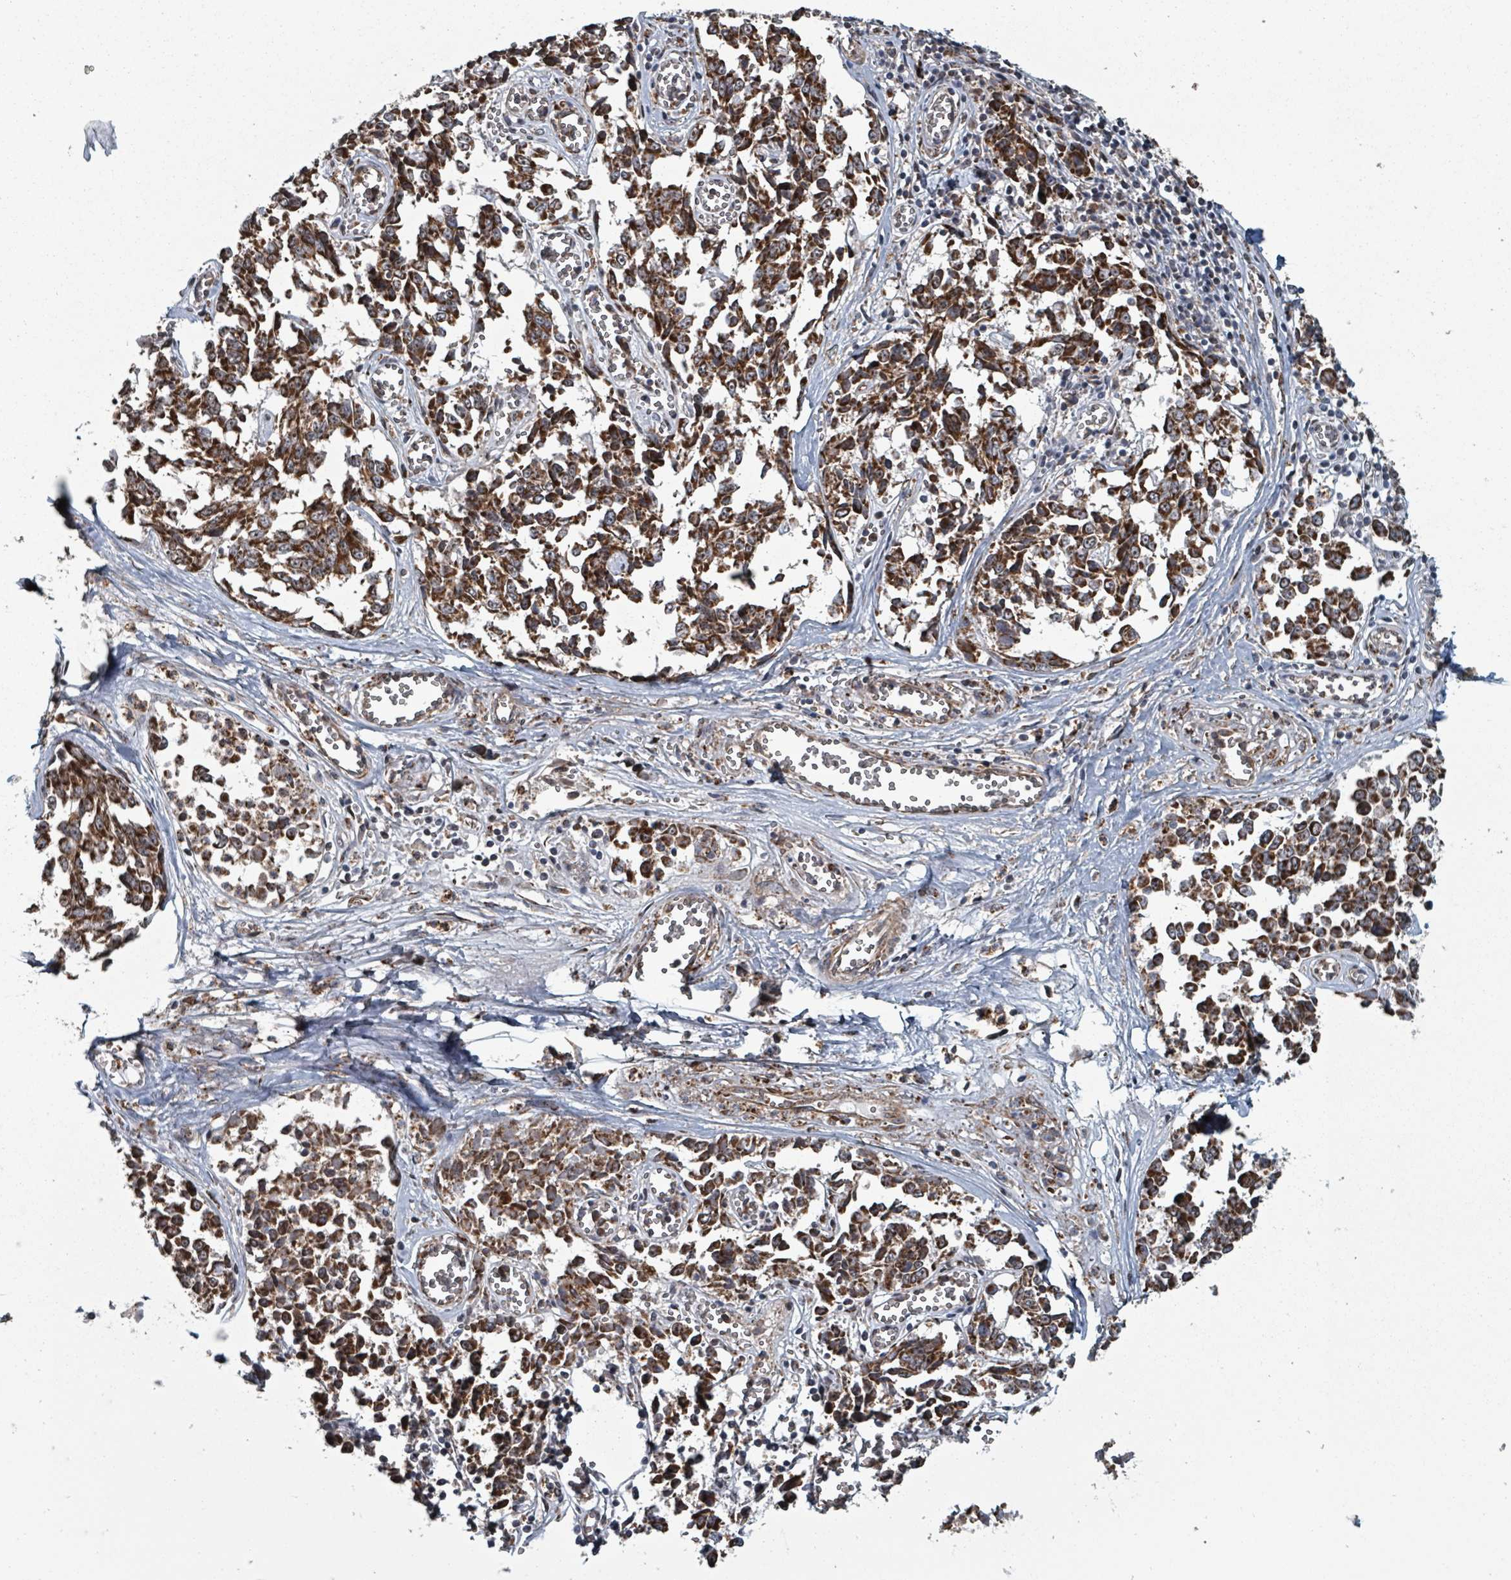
{"staining": {"intensity": "strong", "quantity": ">75%", "location": "cytoplasmic/membranous"}, "tissue": "melanoma", "cell_type": "Tumor cells", "image_type": "cancer", "snomed": [{"axis": "morphology", "description": "Malignant melanoma, NOS"}, {"axis": "topography", "description": "Skin"}], "caption": "Melanoma was stained to show a protein in brown. There is high levels of strong cytoplasmic/membranous positivity in about >75% of tumor cells.", "gene": "MRPL4", "patient": {"sex": "female", "age": 64}}